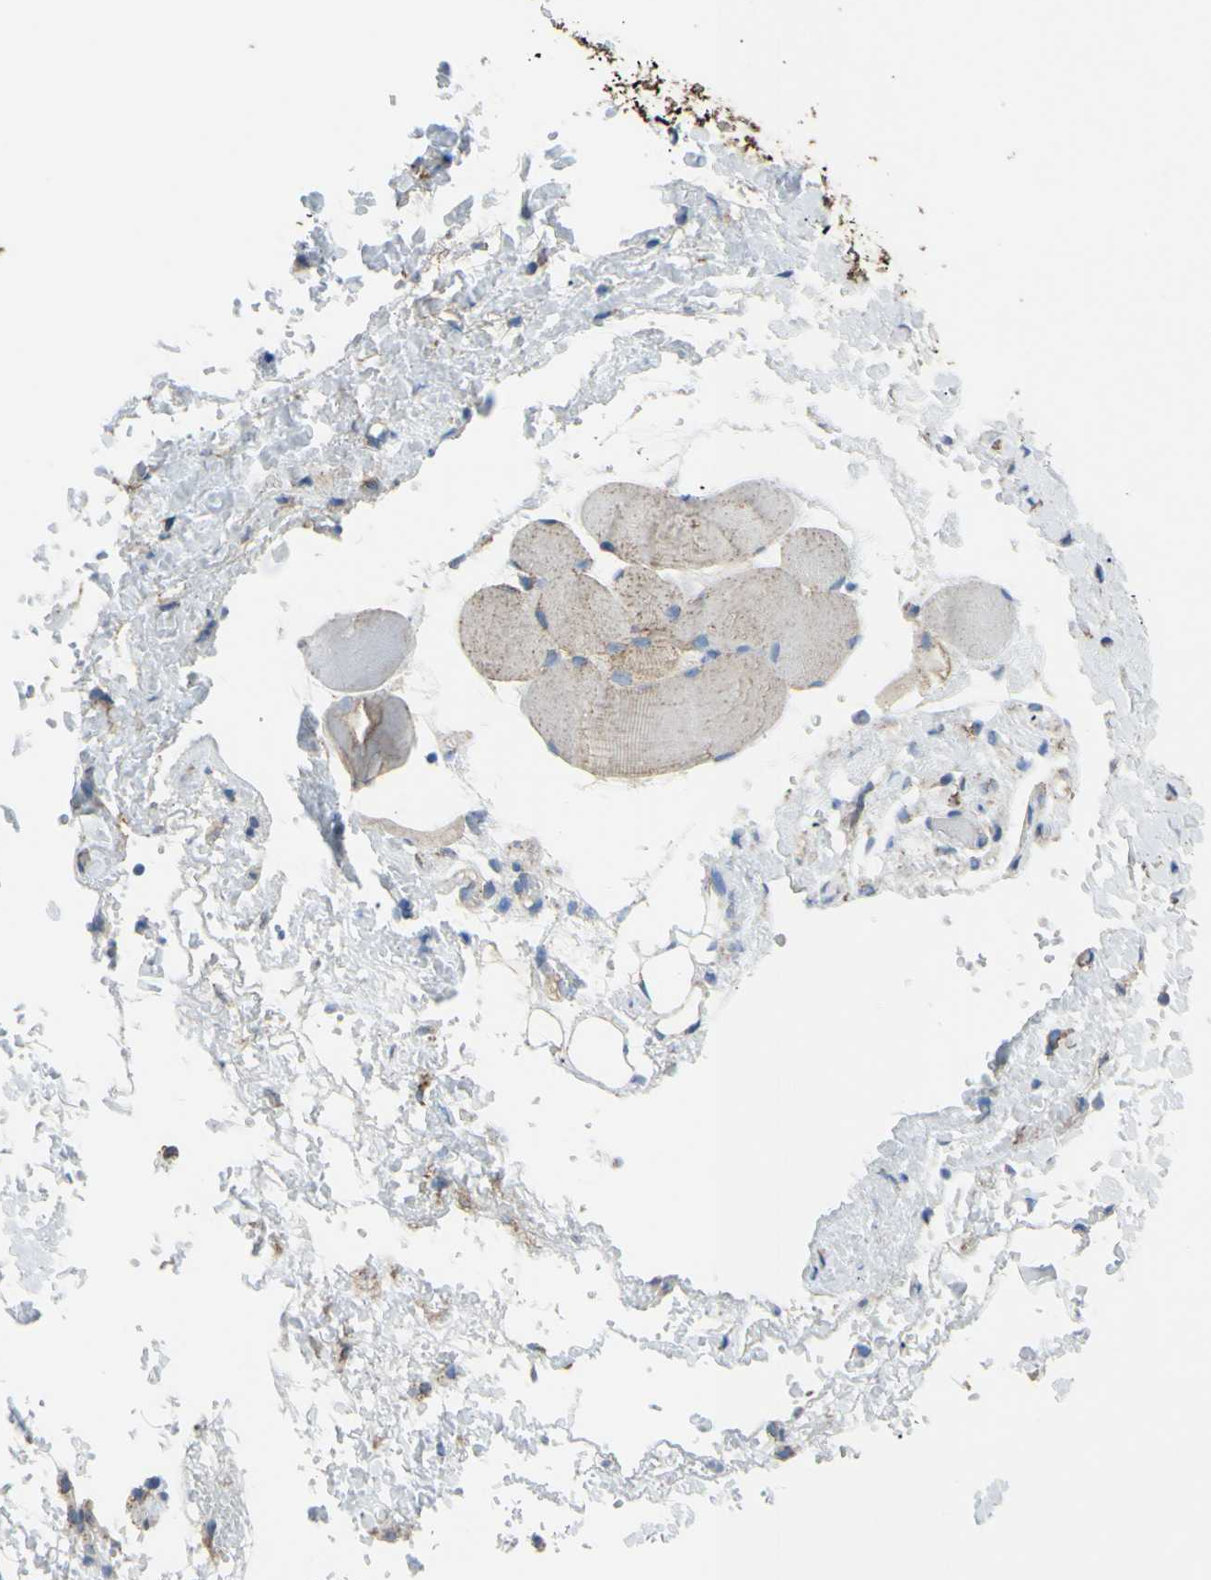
{"staining": {"intensity": "moderate", "quantity": "25%-75%", "location": "cytoplasmic/membranous"}, "tissue": "adipose tissue", "cell_type": "Adipocytes", "image_type": "normal", "snomed": [{"axis": "morphology", "description": "Normal tissue, NOS"}, {"axis": "morphology", "description": "Inflammation, NOS"}, {"axis": "topography", "description": "Vascular tissue"}, {"axis": "topography", "description": "Salivary gland"}], "caption": "Protein staining demonstrates moderate cytoplasmic/membranous positivity in approximately 25%-75% of adipocytes in unremarkable adipose tissue. (DAB IHC with brightfield microscopy, high magnification).", "gene": "CMKLR2", "patient": {"sex": "female", "age": 75}}